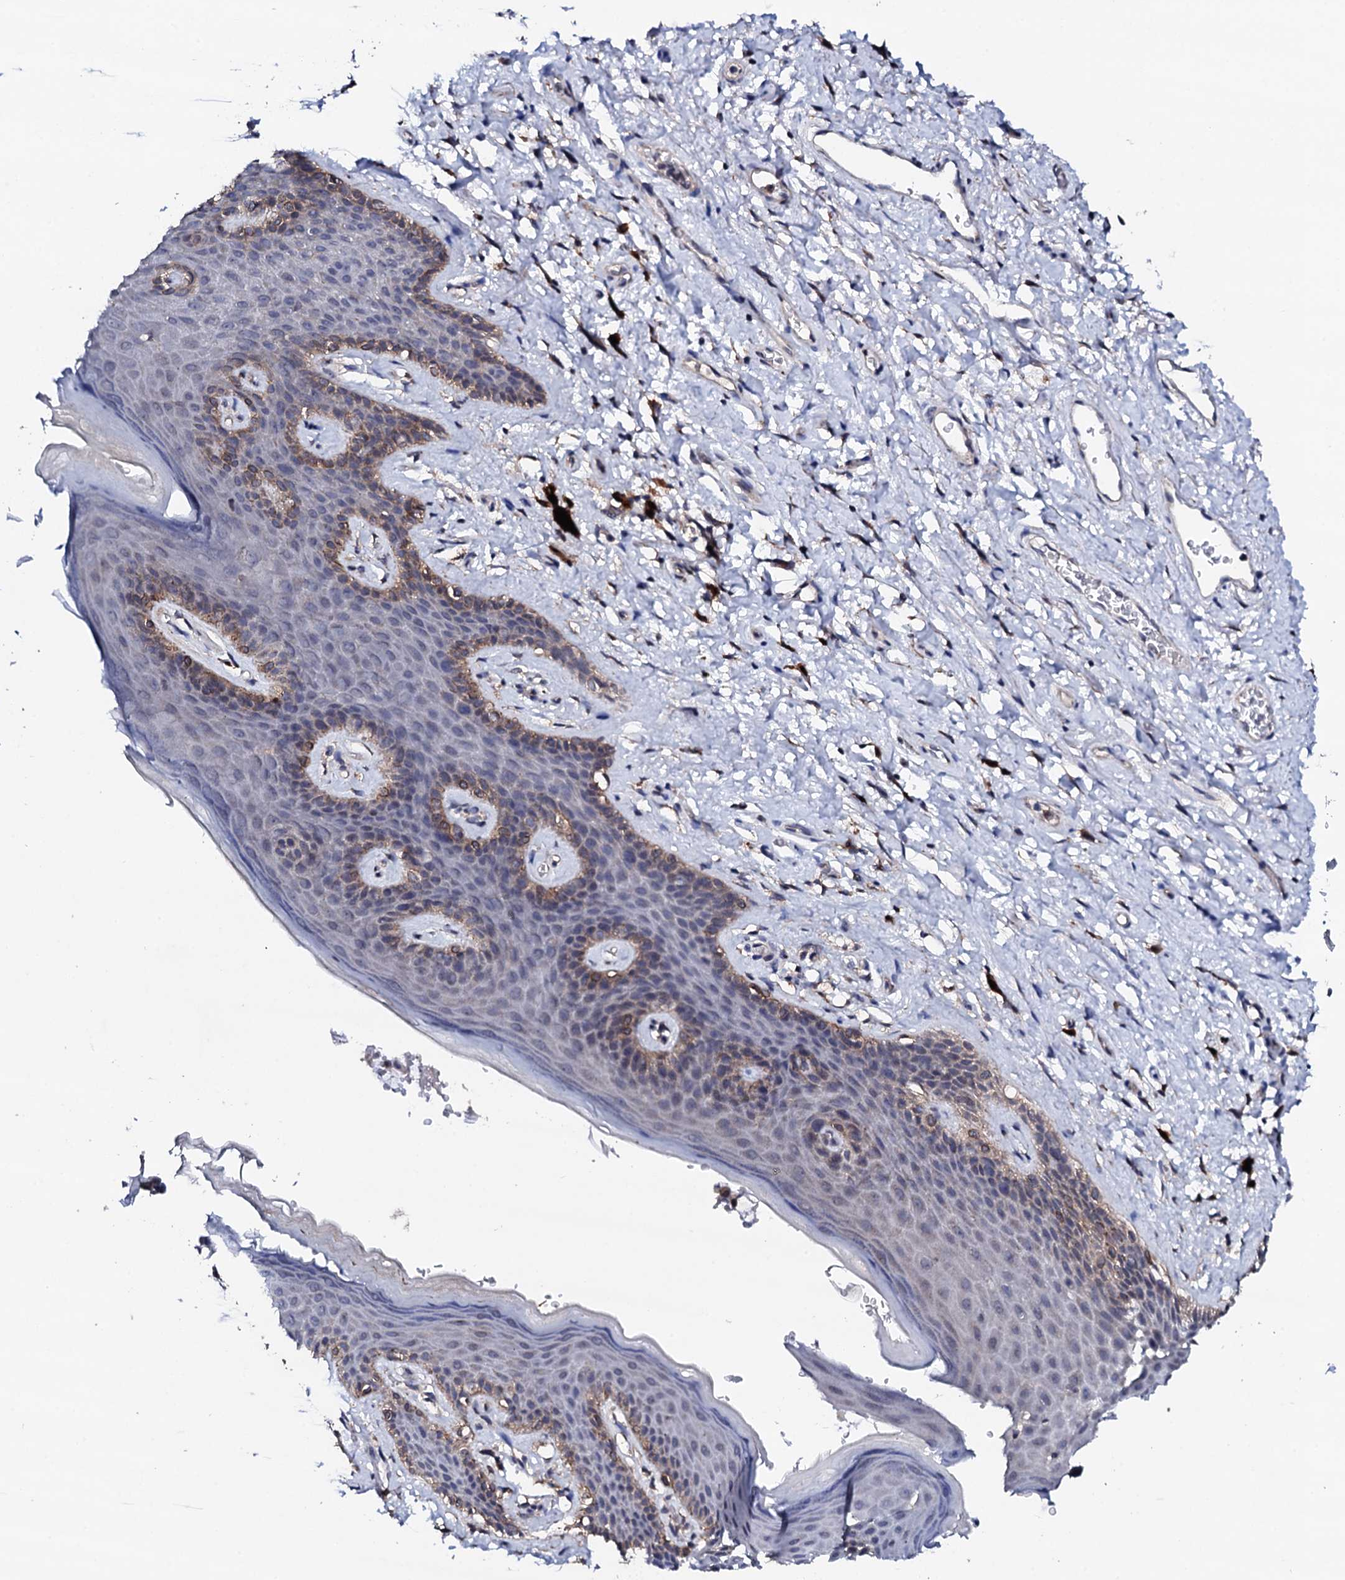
{"staining": {"intensity": "moderate", "quantity": "<25%", "location": "cytoplasmic/membranous"}, "tissue": "skin", "cell_type": "Epidermal cells", "image_type": "normal", "snomed": [{"axis": "morphology", "description": "Normal tissue, NOS"}, {"axis": "topography", "description": "Anal"}], "caption": "DAB immunohistochemical staining of benign human skin demonstrates moderate cytoplasmic/membranous protein expression in approximately <25% of epidermal cells.", "gene": "EDC3", "patient": {"sex": "female", "age": 46}}